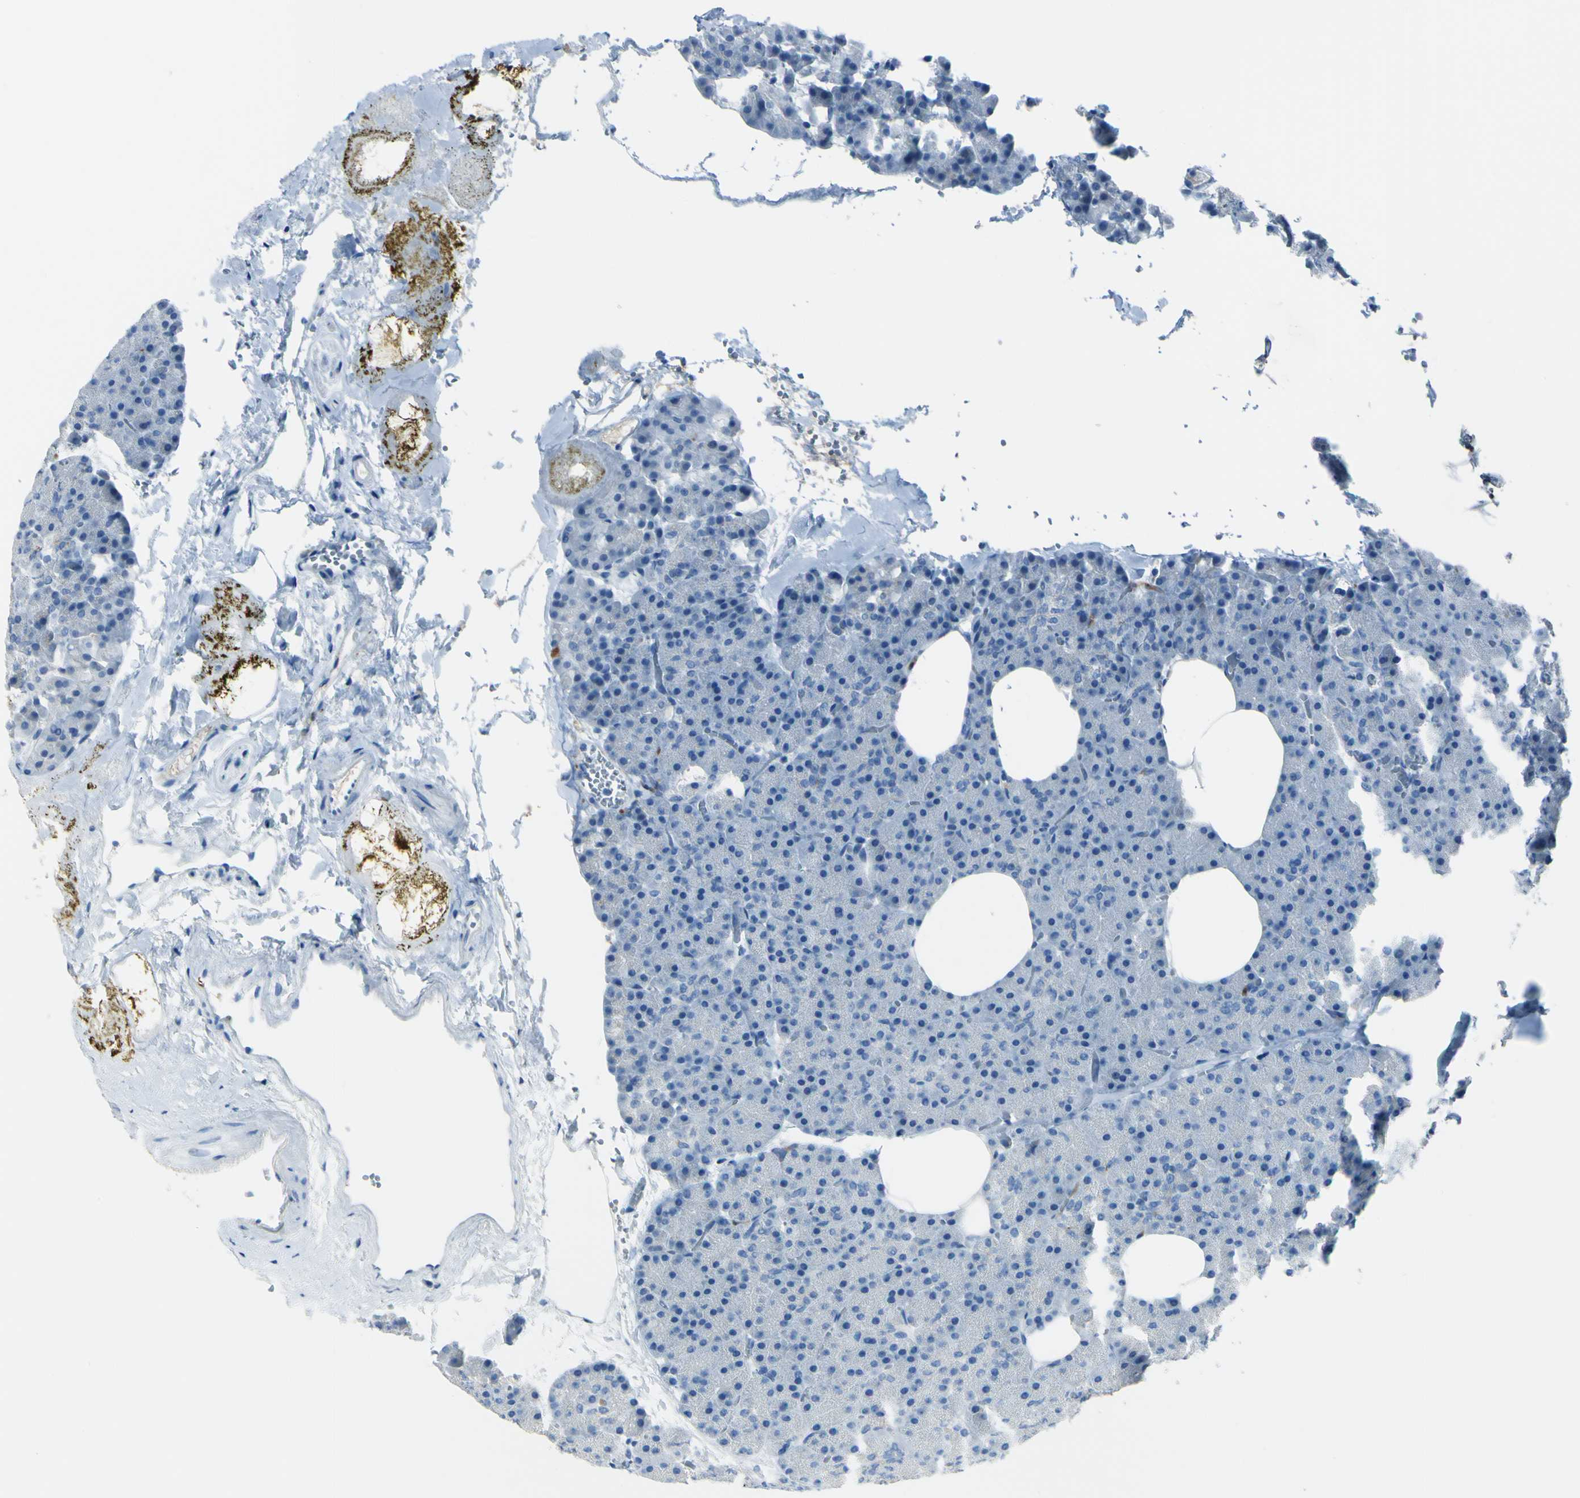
{"staining": {"intensity": "negative", "quantity": "none", "location": "none"}, "tissue": "pancreas", "cell_type": "Exocrine glandular cells", "image_type": "normal", "snomed": [{"axis": "morphology", "description": "Normal tissue, NOS"}, {"axis": "topography", "description": "Pancreas"}], "caption": "DAB immunohistochemical staining of unremarkable pancreas shows no significant positivity in exocrine glandular cells. The staining was performed using DAB (3,3'-diaminobenzidine) to visualize the protein expression in brown, while the nuclei were stained in blue with hematoxylin (Magnification: 20x).", "gene": "ZNF557", "patient": {"sex": "female", "age": 35}}